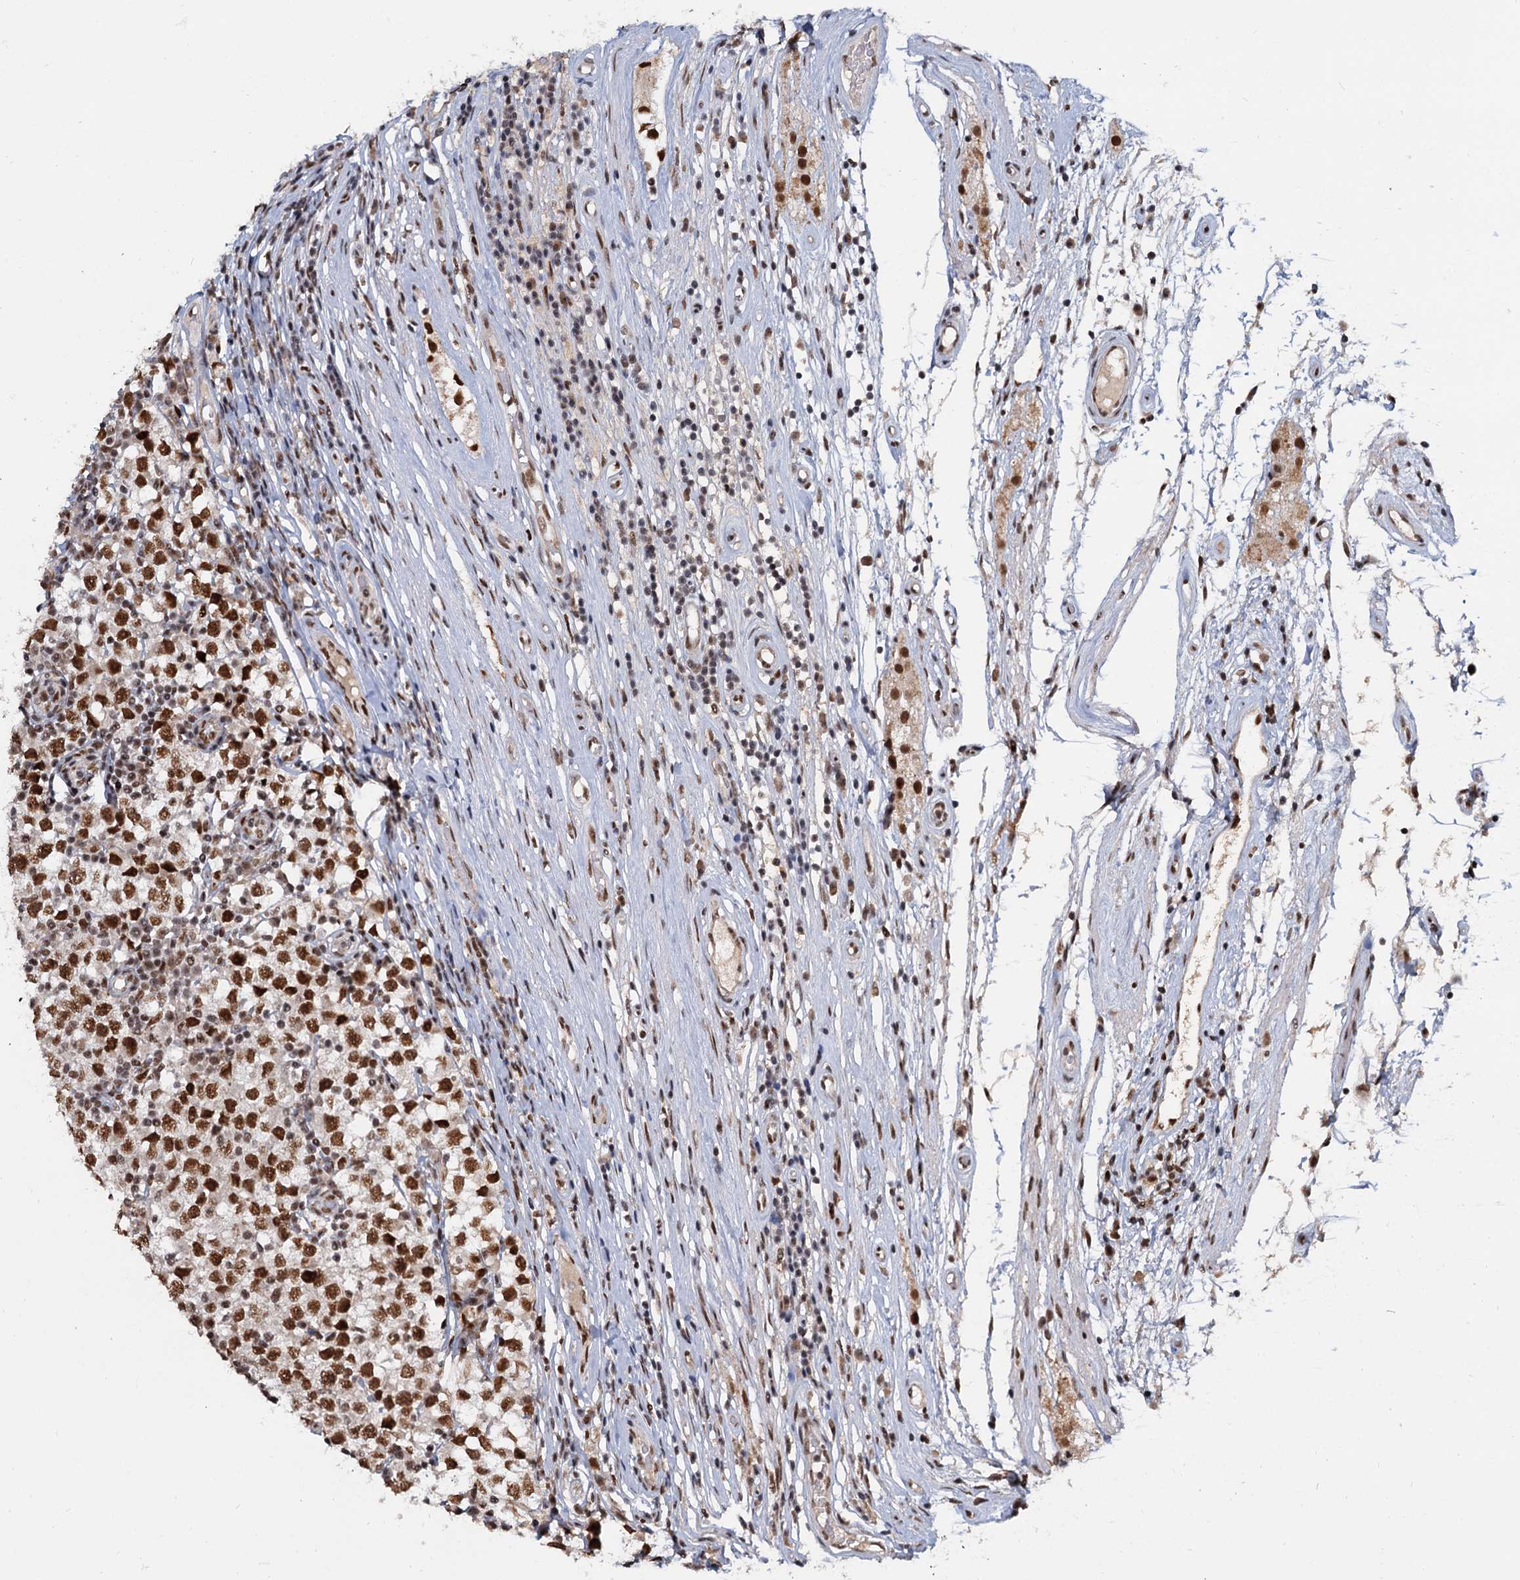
{"staining": {"intensity": "strong", "quantity": ">75%", "location": "nuclear"}, "tissue": "testis cancer", "cell_type": "Tumor cells", "image_type": "cancer", "snomed": [{"axis": "morphology", "description": "Seminoma, NOS"}, {"axis": "topography", "description": "Testis"}], "caption": "Strong nuclear positivity is present in approximately >75% of tumor cells in testis cancer.", "gene": "WBP4", "patient": {"sex": "male", "age": 65}}